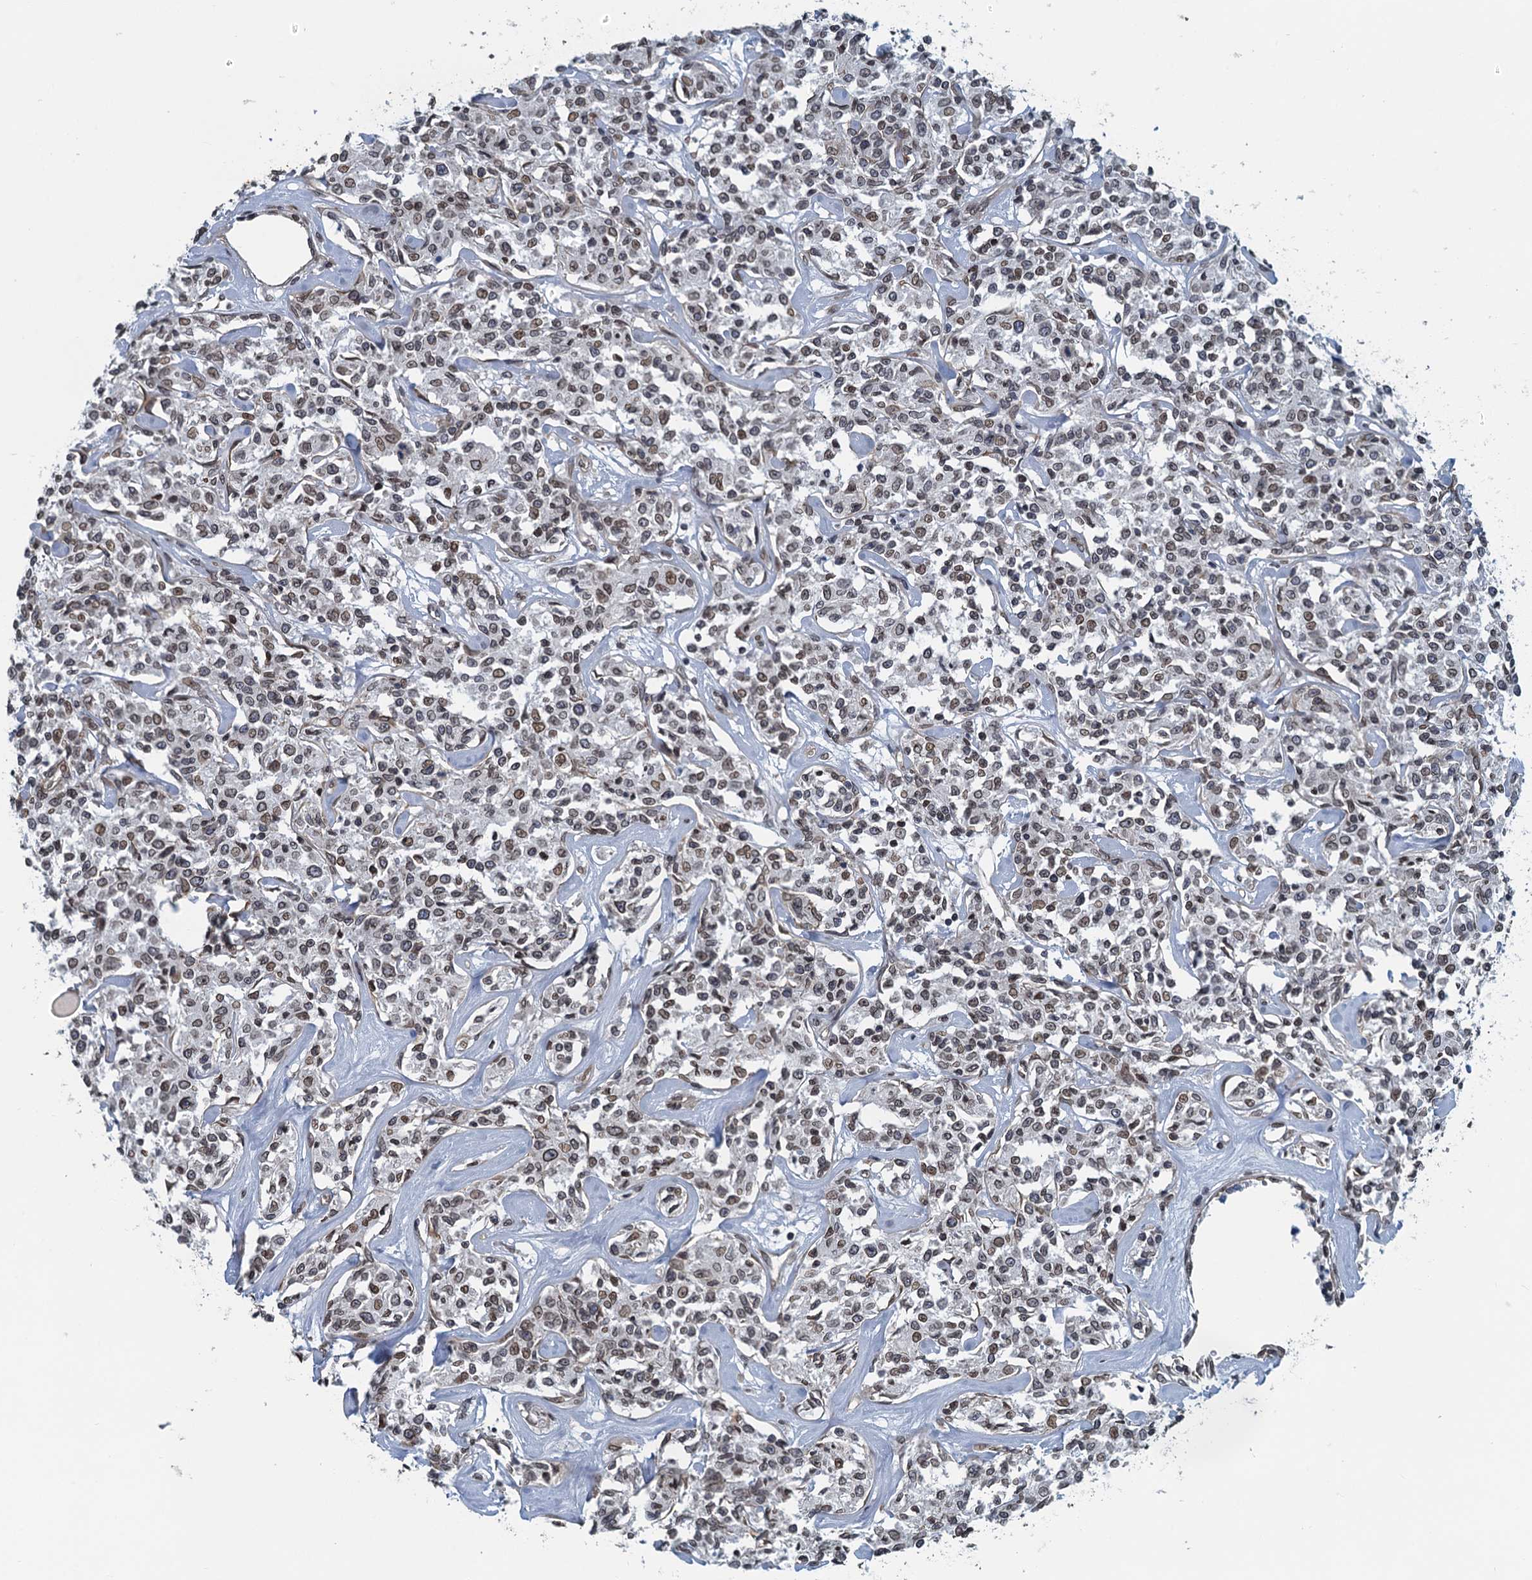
{"staining": {"intensity": "moderate", "quantity": ">75%", "location": "cytoplasmic/membranous,nuclear"}, "tissue": "lymphoma", "cell_type": "Tumor cells", "image_type": "cancer", "snomed": [{"axis": "morphology", "description": "Malignant lymphoma, non-Hodgkin's type, Low grade"}, {"axis": "topography", "description": "Small intestine"}], "caption": "Protein analysis of low-grade malignant lymphoma, non-Hodgkin's type tissue reveals moderate cytoplasmic/membranous and nuclear positivity in about >75% of tumor cells.", "gene": "CCDC34", "patient": {"sex": "female", "age": 59}}